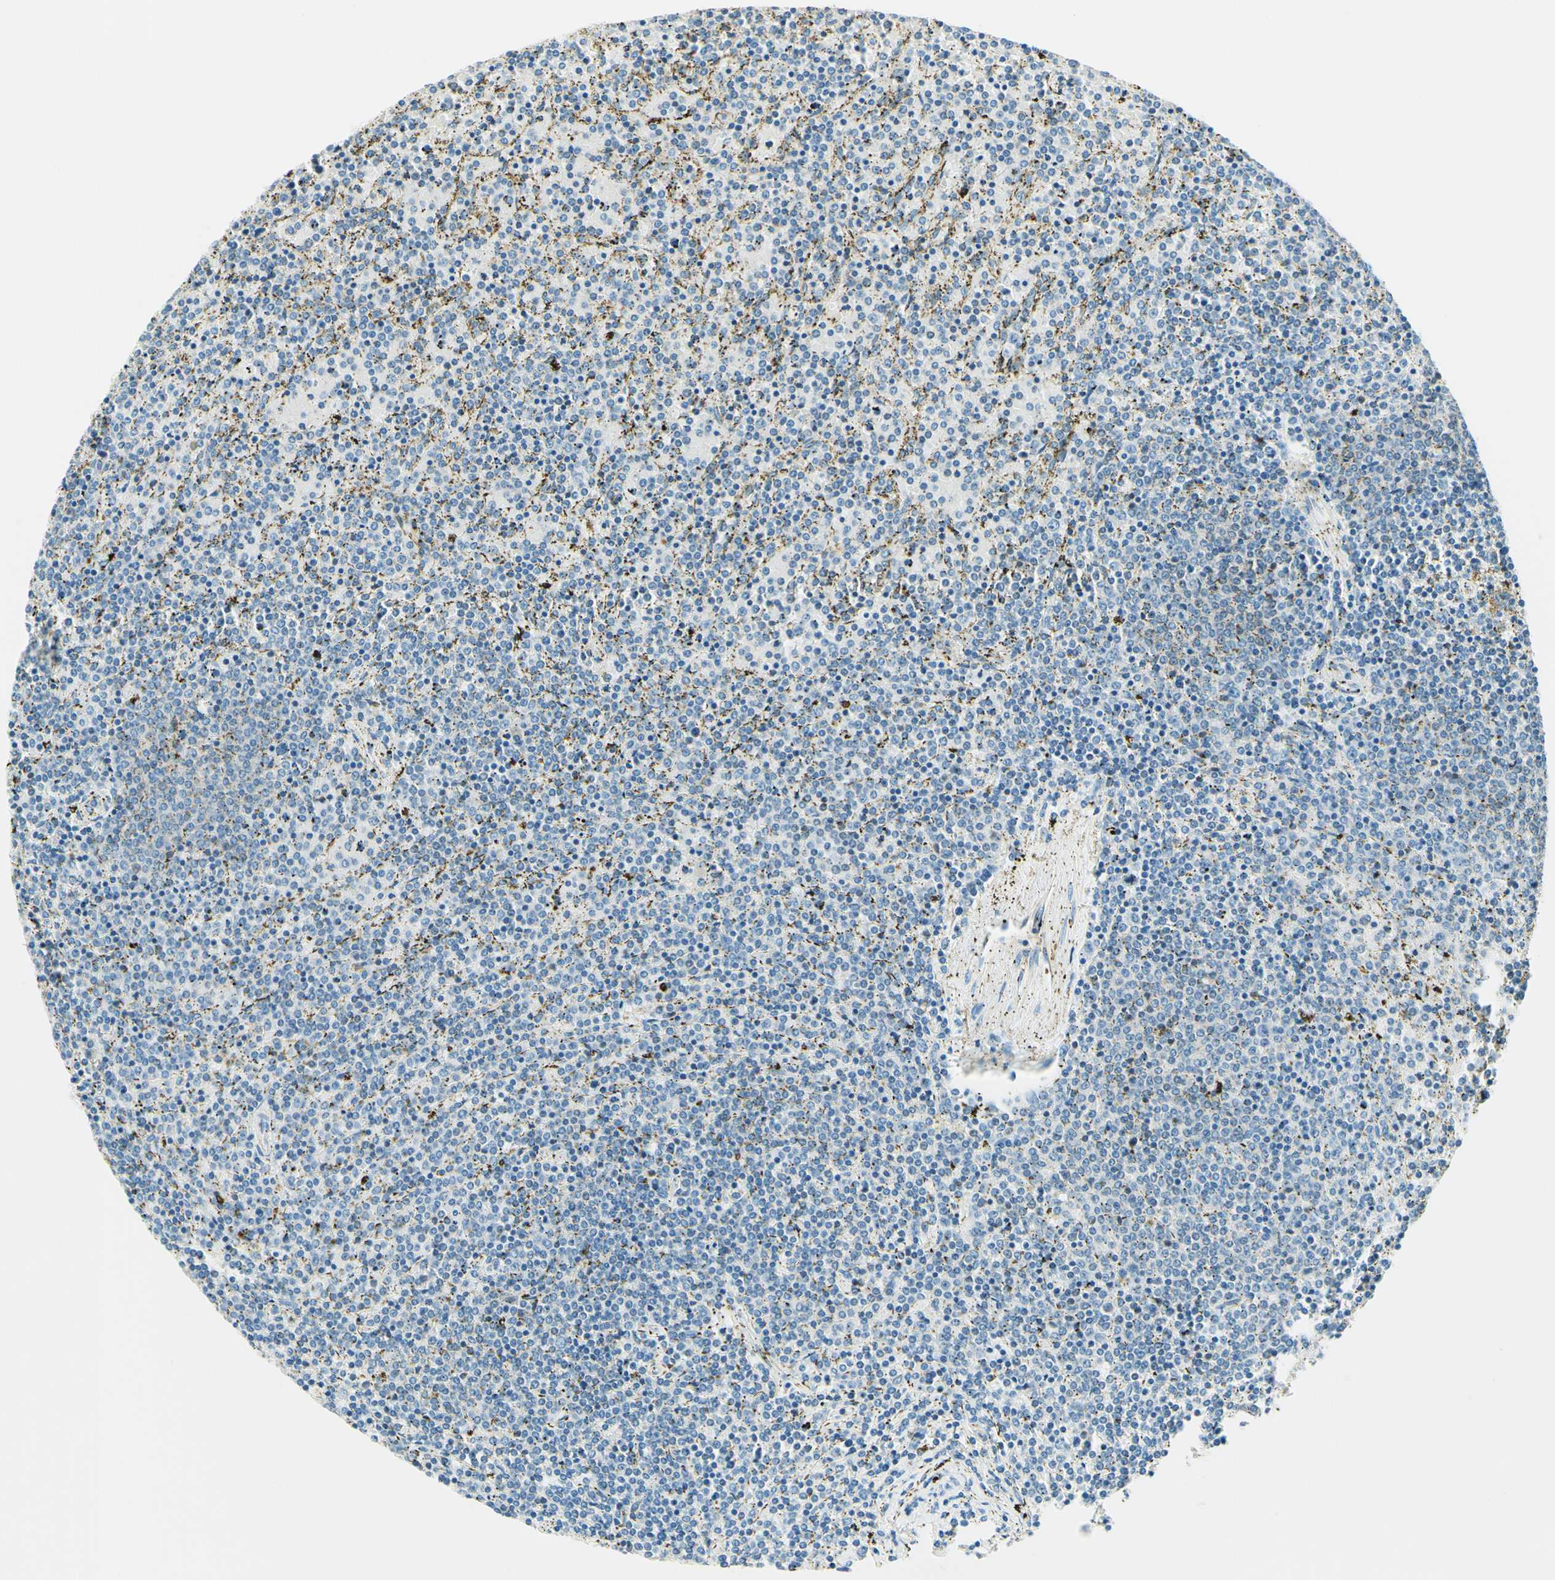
{"staining": {"intensity": "negative", "quantity": "none", "location": "none"}, "tissue": "lymphoma", "cell_type": "Tumor cells", "image_type": "cancer", "snomed": [{"axis": "morphology", "description": "Malignant lymphoma, non-Hodgkin's type, Low grade"}, {"axis": "topography", "description": "Spleen"}], "caption": "Lymphoma was stained to show a protein in brown. There is no significant expression in tumor cells.", "gene": "TAOK2", "patient": {"sex": "female", "age": 77}}